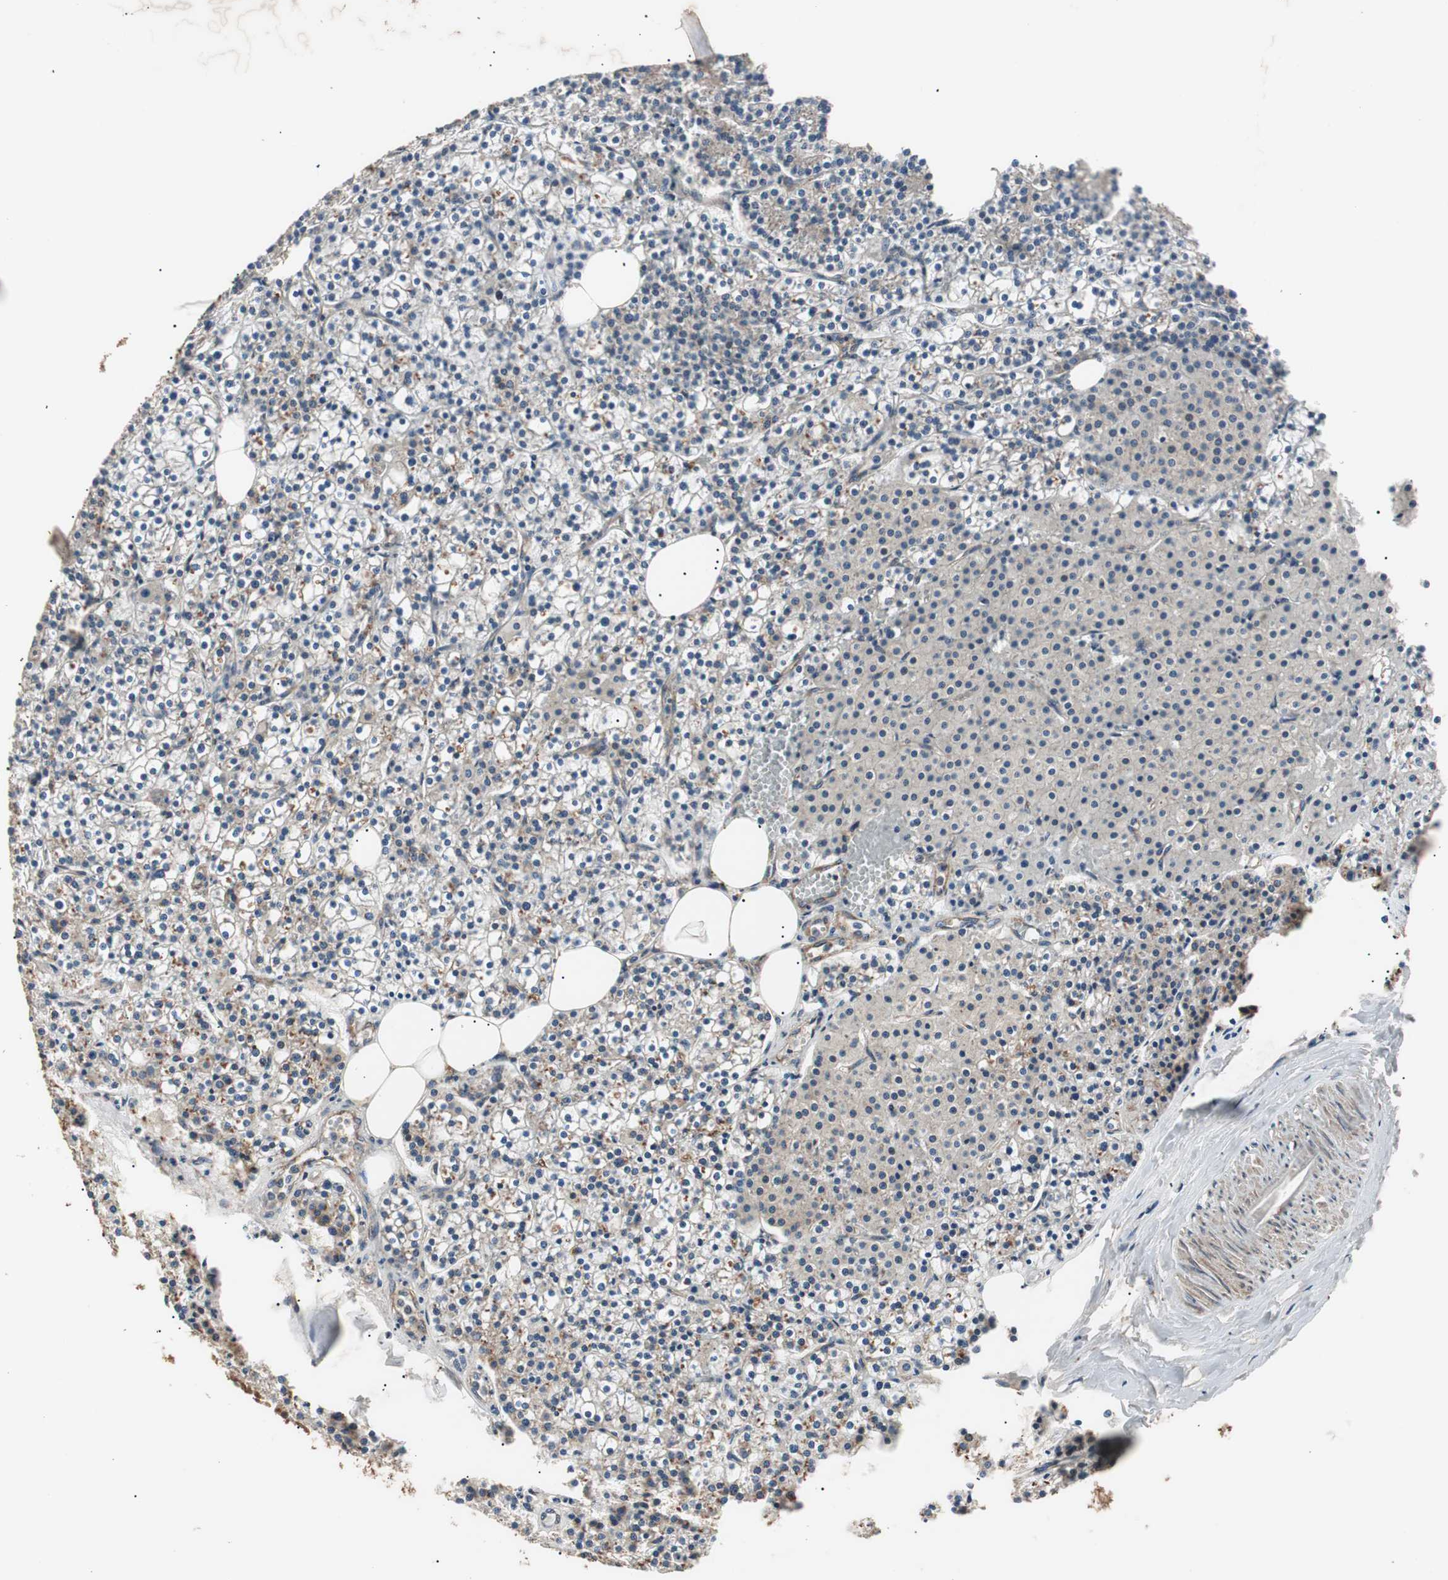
{"staining": {"intensity": "weak", "quantity": "<25%", "location": "cytoplasmic/membranous"}, "tissue": "parathyroid gland", "cell_type": "Glandular cells", "image_type": "normal", "snomed": [{"axis": "morphology", "description": "Normal tissue, NOS"}, {"axis": "topography", "description": "Parathyroid gland"}], "caption": "High power microscopy image of an immunohistochemistry photomicrograph of benign parathyroid gland, revealing no significant staining in glandular cells. Nuclei are stained in blue.", "gene": "LZTS1", "patient": {"sex": "female", "age": 63}}